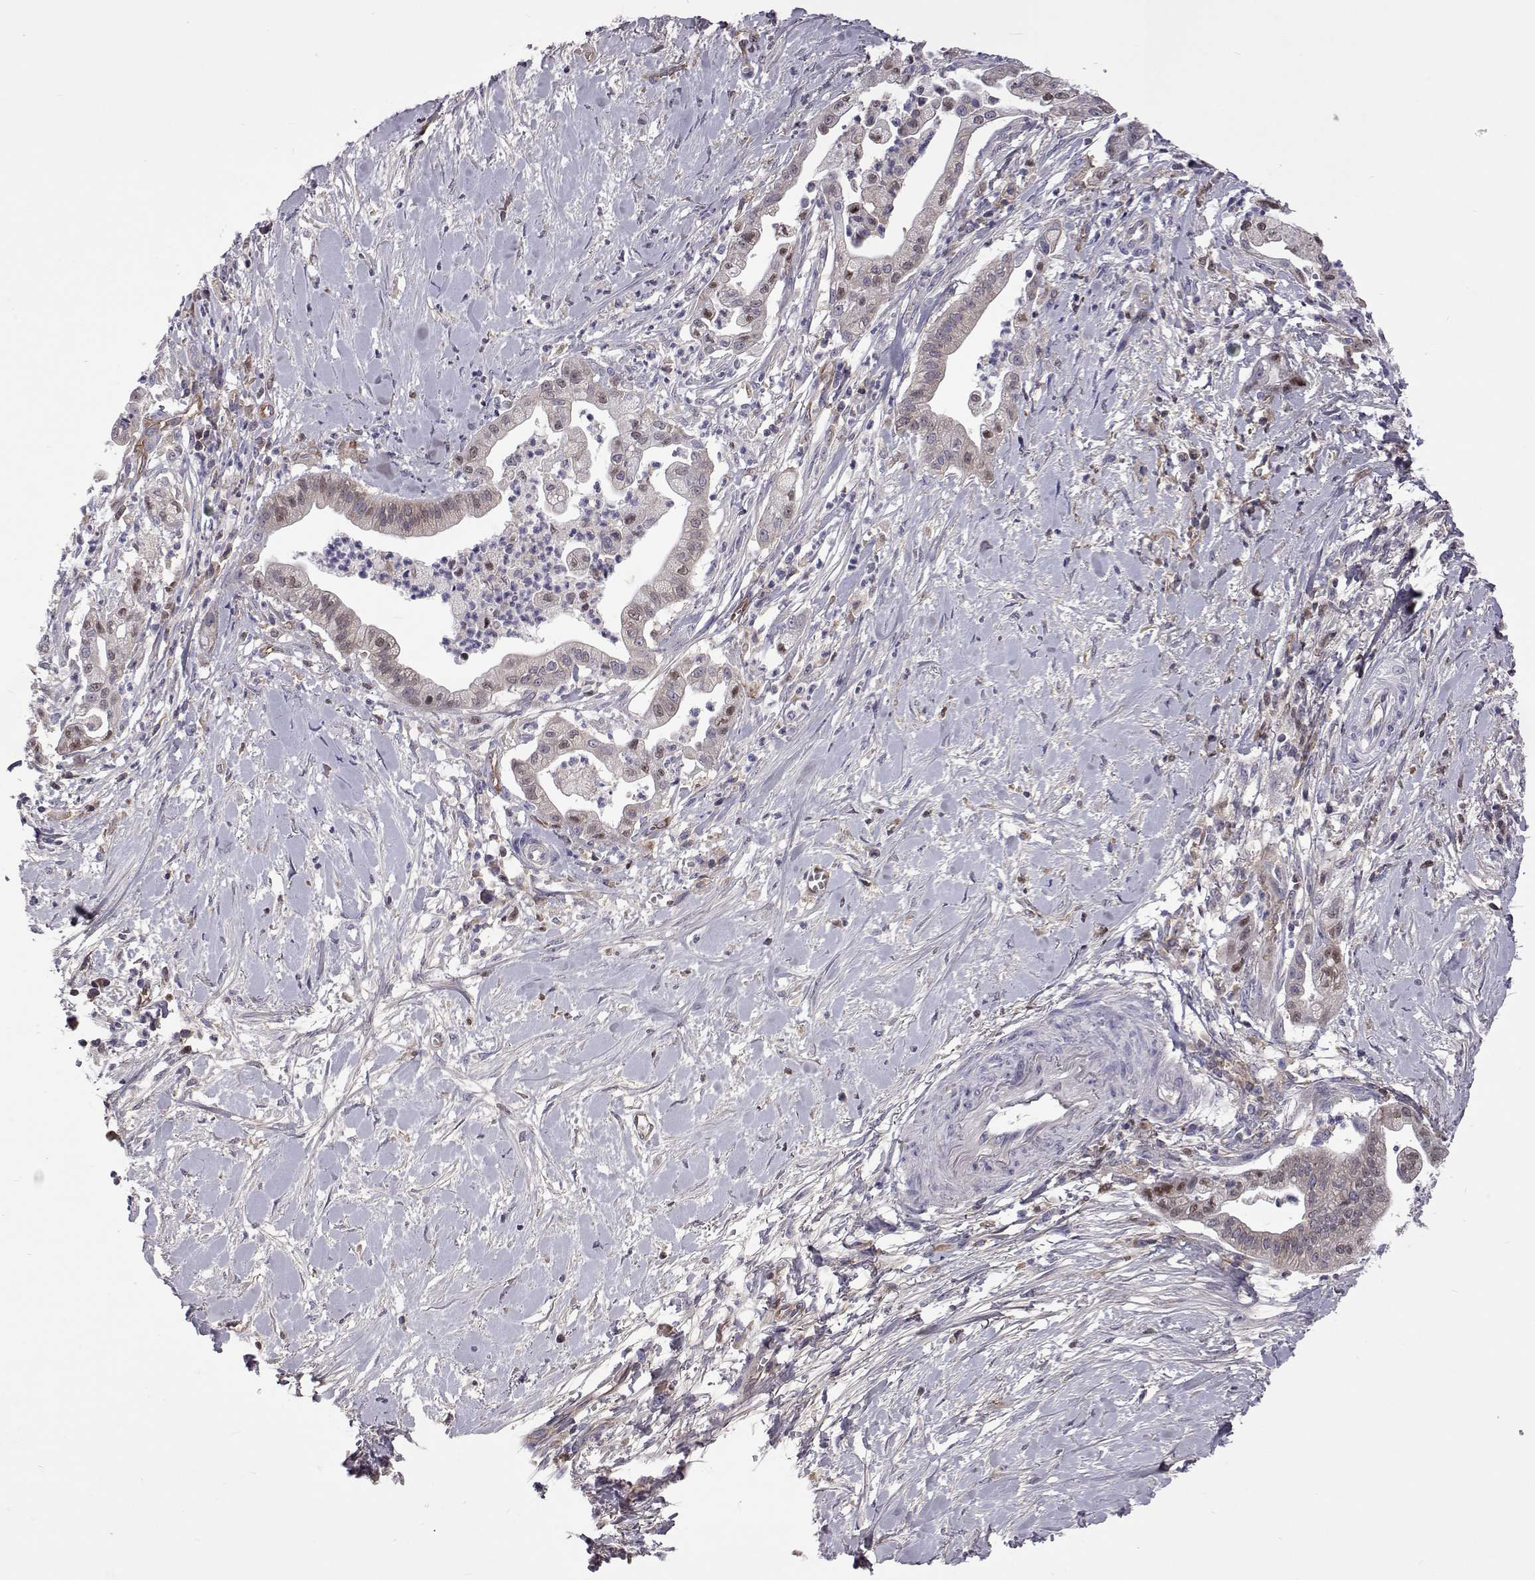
{"staining": {"intensity": "weak", "quantity": "<25%", "location": "nuclear"}, "tissue": "pancreatic cancer", "cell_type": "Tumor cells", "image_type": "cancer", "snomed": [{"axis": "morphology", "description": "Normal tissue, NOS"}, {"axis": "morphology", "description": "Adenocarcinoma, NOS"}, {"axis": "topography", "description": "Lymph node"}, {"axis": "topography", "description": "Pancreas"}], "caption": "An image of human pancreatic cancer (adenocarcinoma) is negative for staining in tumor cells.", "gene": "TCF15", "patient": {"sex": "female", "age": 58}}